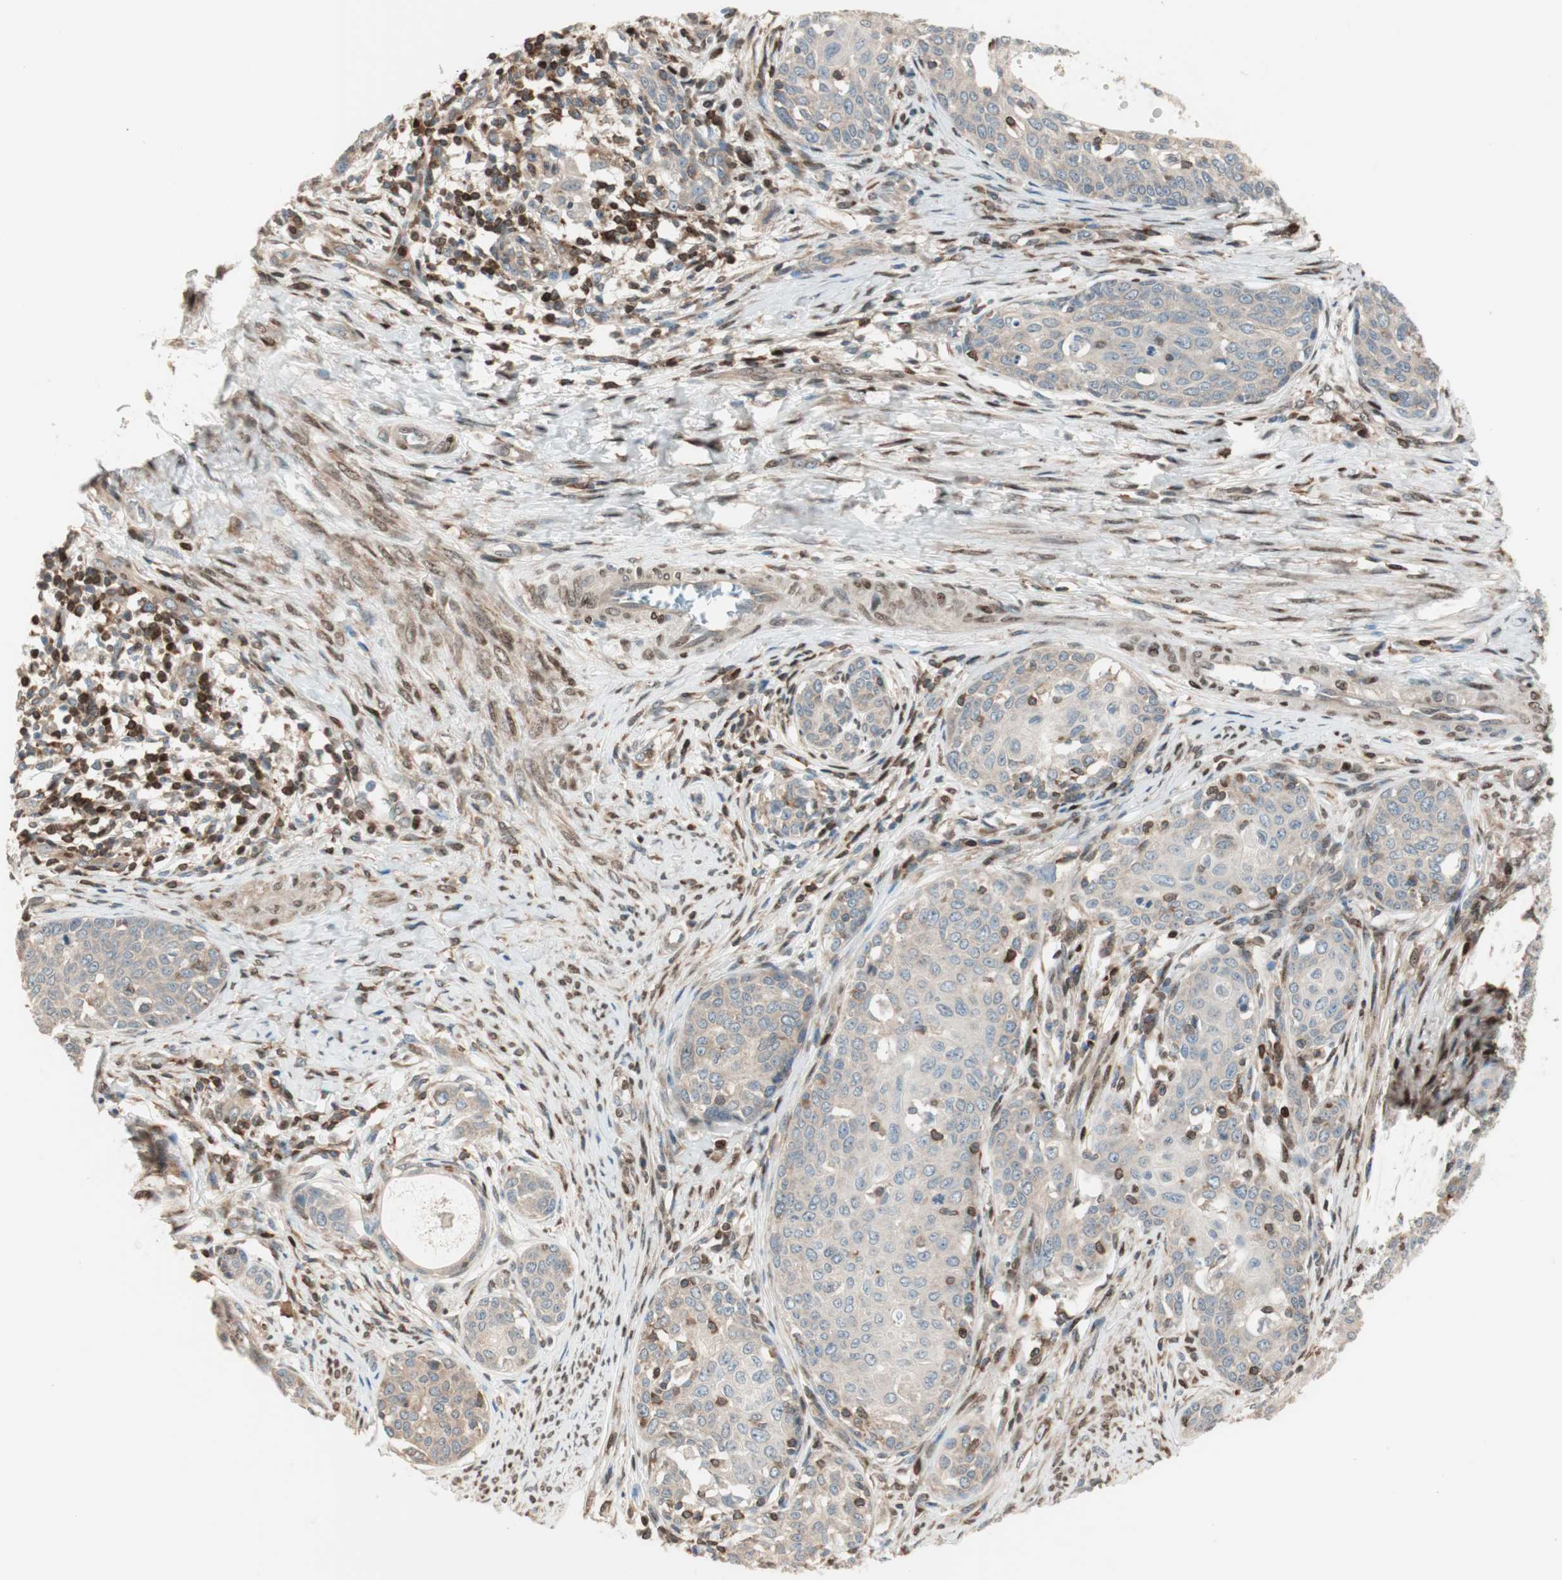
{"staining": {"intensity": "moderate", "quantity": ">75%", "location": "cytoplasmic/membranous"}, "tissue": "cervical cancer", "cell_type": "Tumor cells", "image_type": "cancer", "snomed": [{"axis": "morphology", "description": "Squamous cell carcinoma, NOS"}, {"axis": "morphology", "description": "Adenocarcinoma, NOS"}, {"axis": "topography", "description": "Cervix"}], "caption": "DAB immunohistochemical staining of human cervical squamous cell carcinoma reveals moderate cytoplasmic/membranous protein expression in approximately >75% of tumor cells. (Brightfield microscopy of DAB IHC at high magnification).", "gene": "BIN1", "patient": {"sex": "female", "age": 52}}